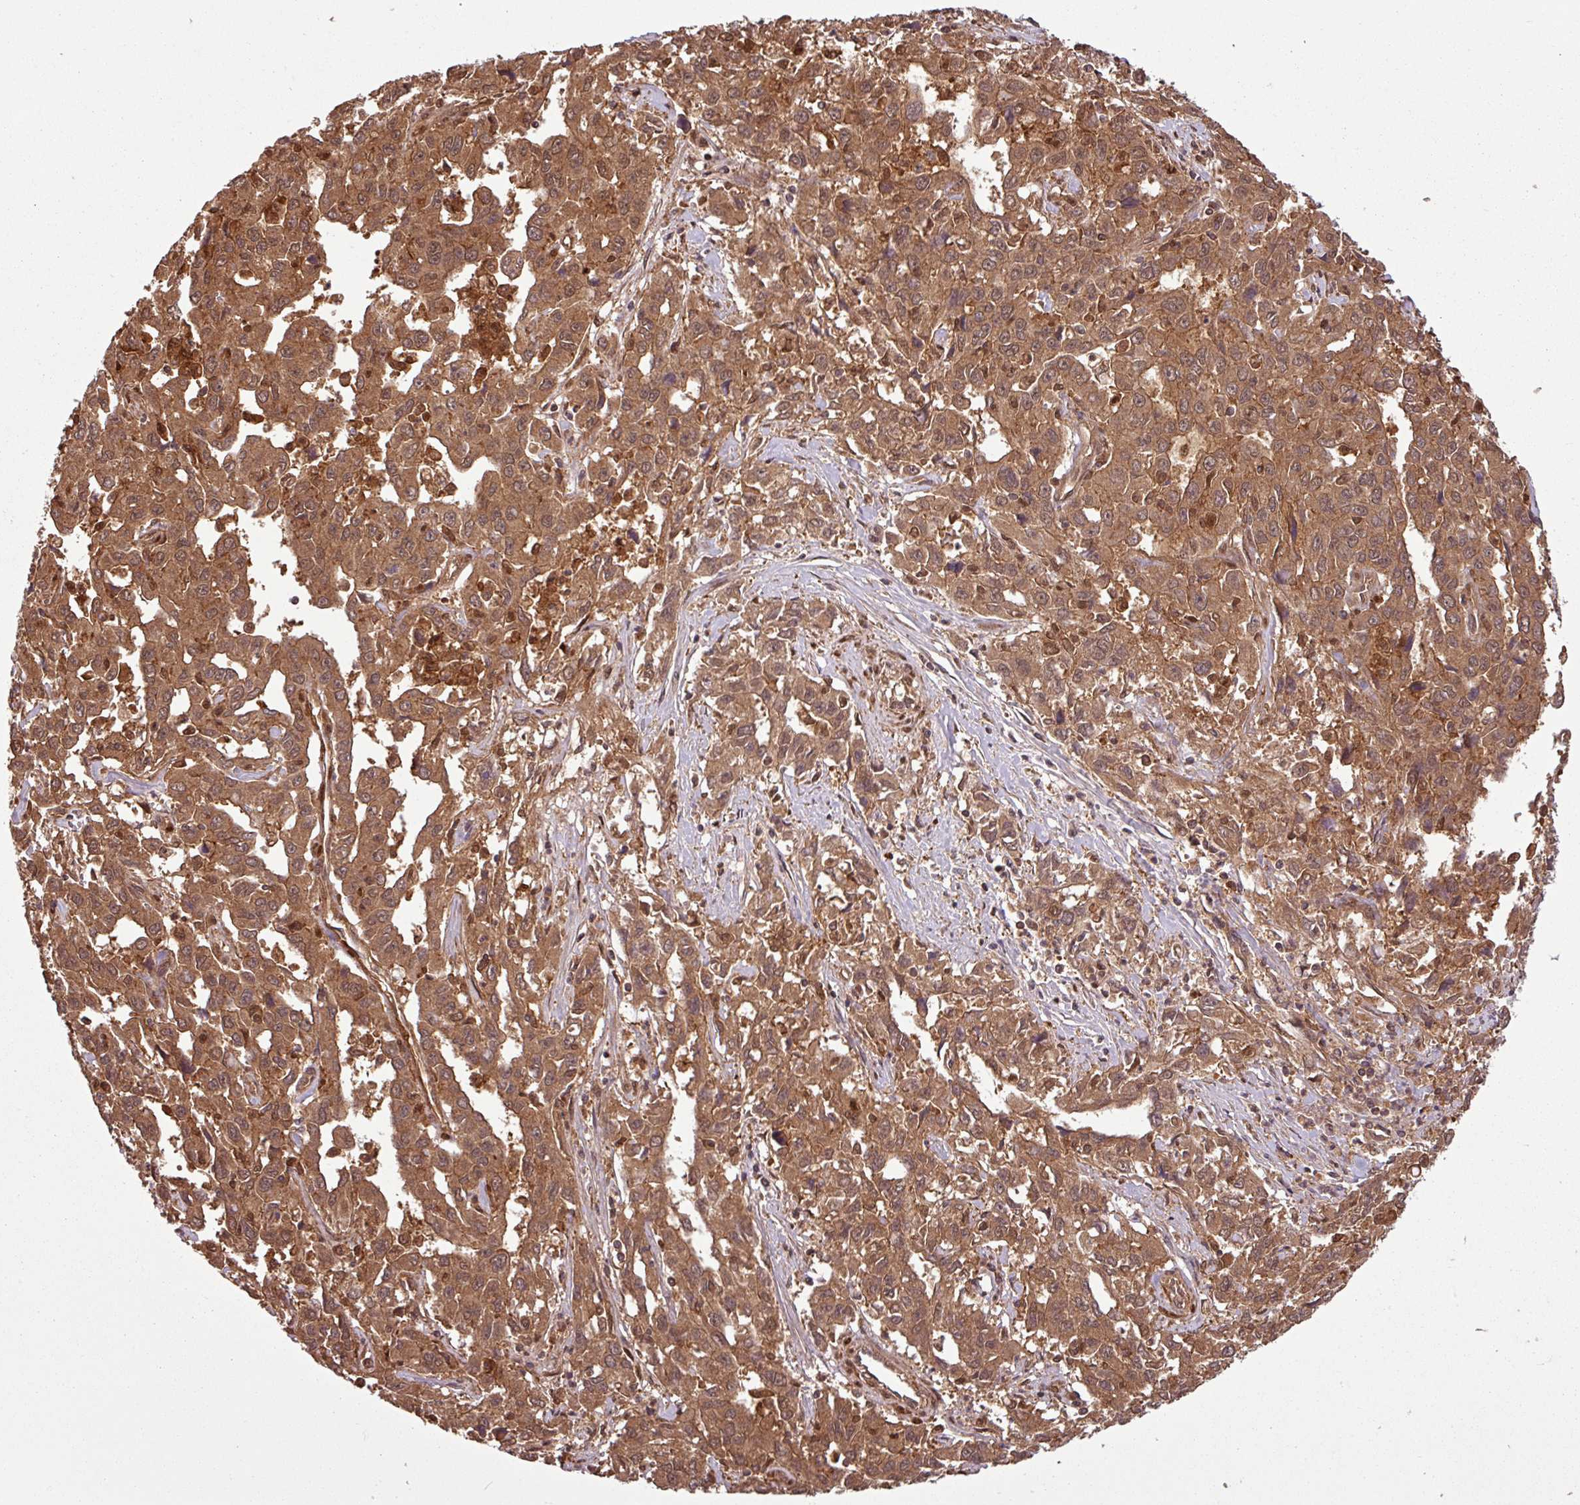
{"staining": {"intensity": "moderate", "quantity": ">75%", "location": "cytoplasmic/membranous"}, "tissue": "liver cancer", "cell_type": "Tumor cells", "image_type": "cancer", "snomed": [{"axis": "morphology", "description": "Carcinoma, Hepatocellular, NOS"}, {"axis": "topography", "description": "Liver"}], "caption": "Hepatocellular carcinoma (liver) stained for a protein displays moderate cytoplasmic/membranous positivity in tumor cells. (IHC, brightfield microscopy, high magnification).", "gene": "SH3BGRL", "patient": {"sex": "male", "age": 63}}